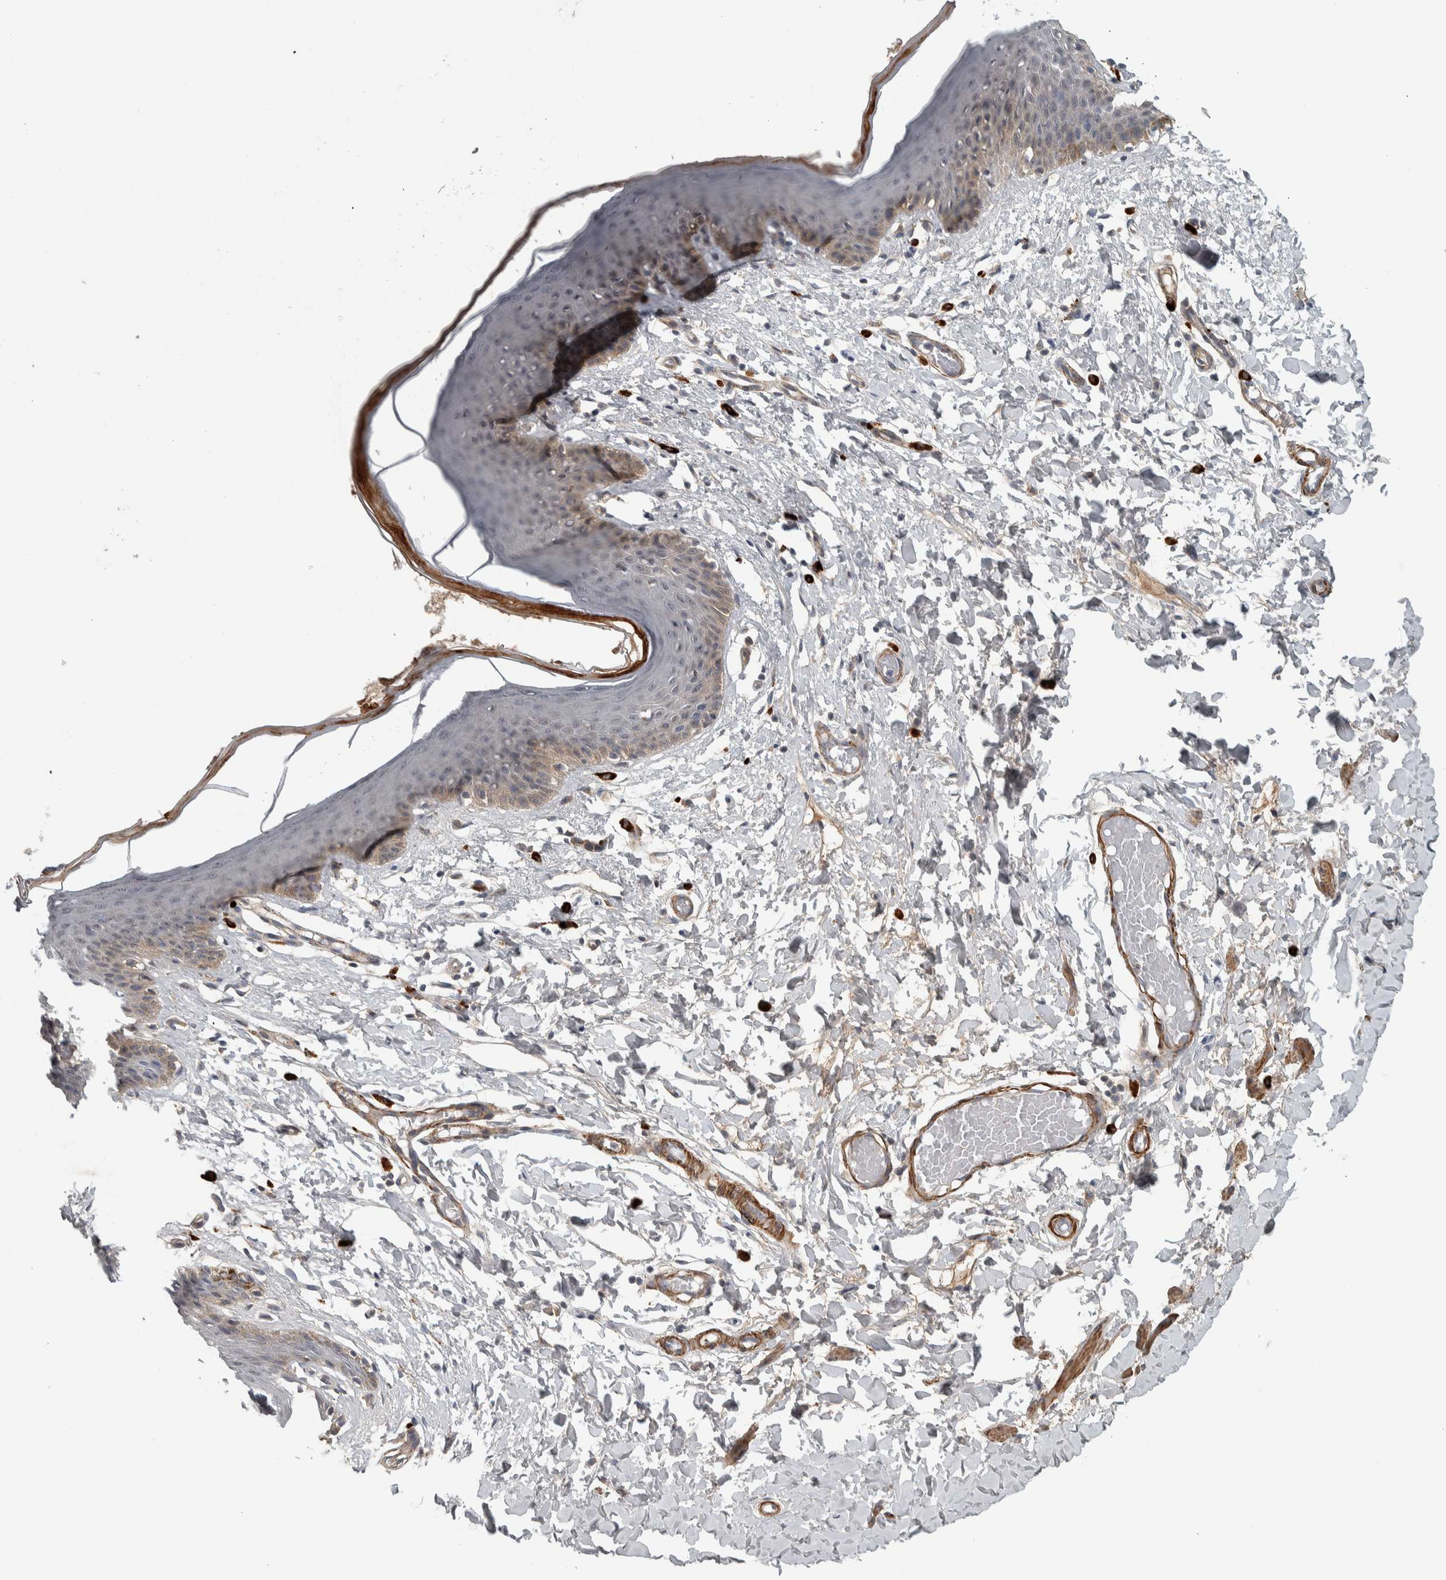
{"staining": {"intensity": "moderate", "quantity": "<25%", "location": "cytoplasmic/membranous"}, "tissue": "skin", "cell_type": "Epidermal cells", "image_type": "normal", "snomed": [{"axis": "morphology", "description": "Normal tissue, NOS"}, {"axis": "topography", "description": "Vulva"}], "caption": "Human skin stained with a brown dye shows moderate cytoplasmic/membranous positive staining in about <25% of epidermal cells.", "gene": "LBHD1", "patient": {"sex": "female", "age": 66}}